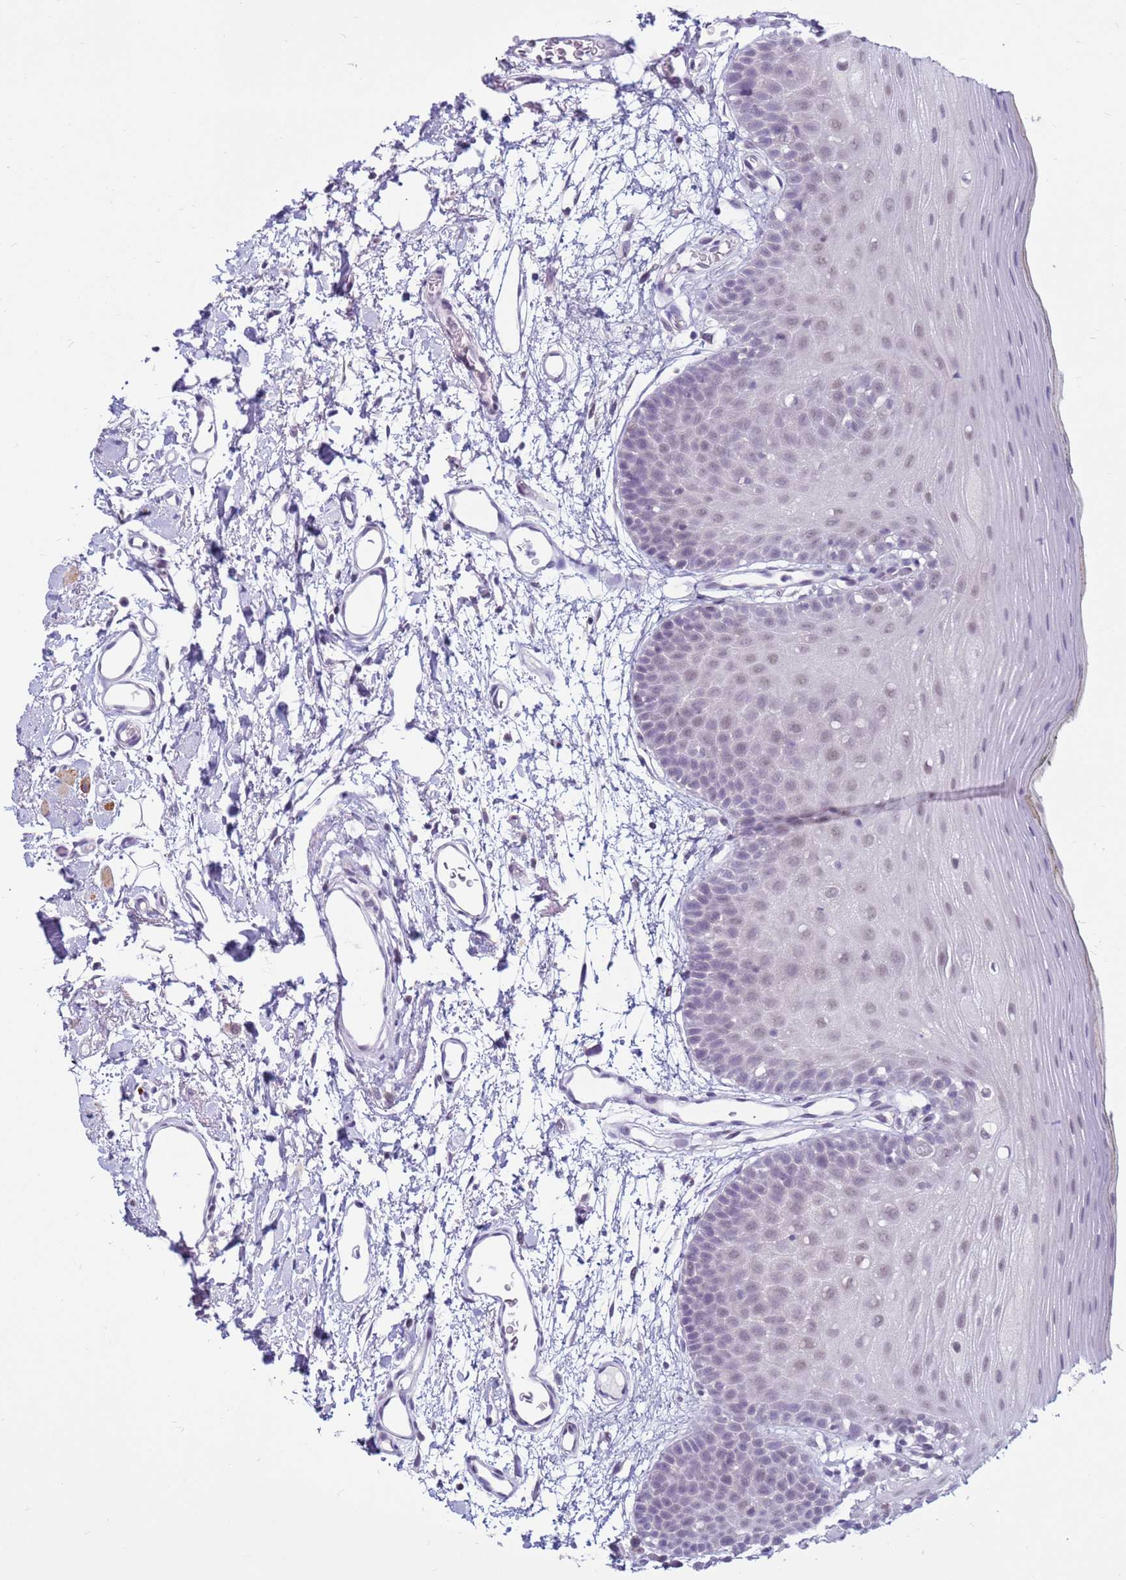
{"staining": {"intensity": "negative", "quantity": "none", "location": "none"}, "tissue": "oral mucosa", "cell_type": "Squamous epithelial cells", "image_type": "normal", "snomed": [{"axis": "morphology", "description": "Normal tissue, NOS"}, {"axis": "topography", "description": "Oral tissue"}, {"axis": "topography", "description": "Tounge, NOS"}], "caption": "There is no significant positivity in squamous epithelial cells of oral mucosa. Brightfield microscopy of immunohistochemistry (IHC) stained with DAB (3,3'-diaminobenzidine) (brown) and hematoxylin (blue), captured at high magnification.", "gene": "CDK2AP2", "patient": {"sex": "female", "age": 81}}